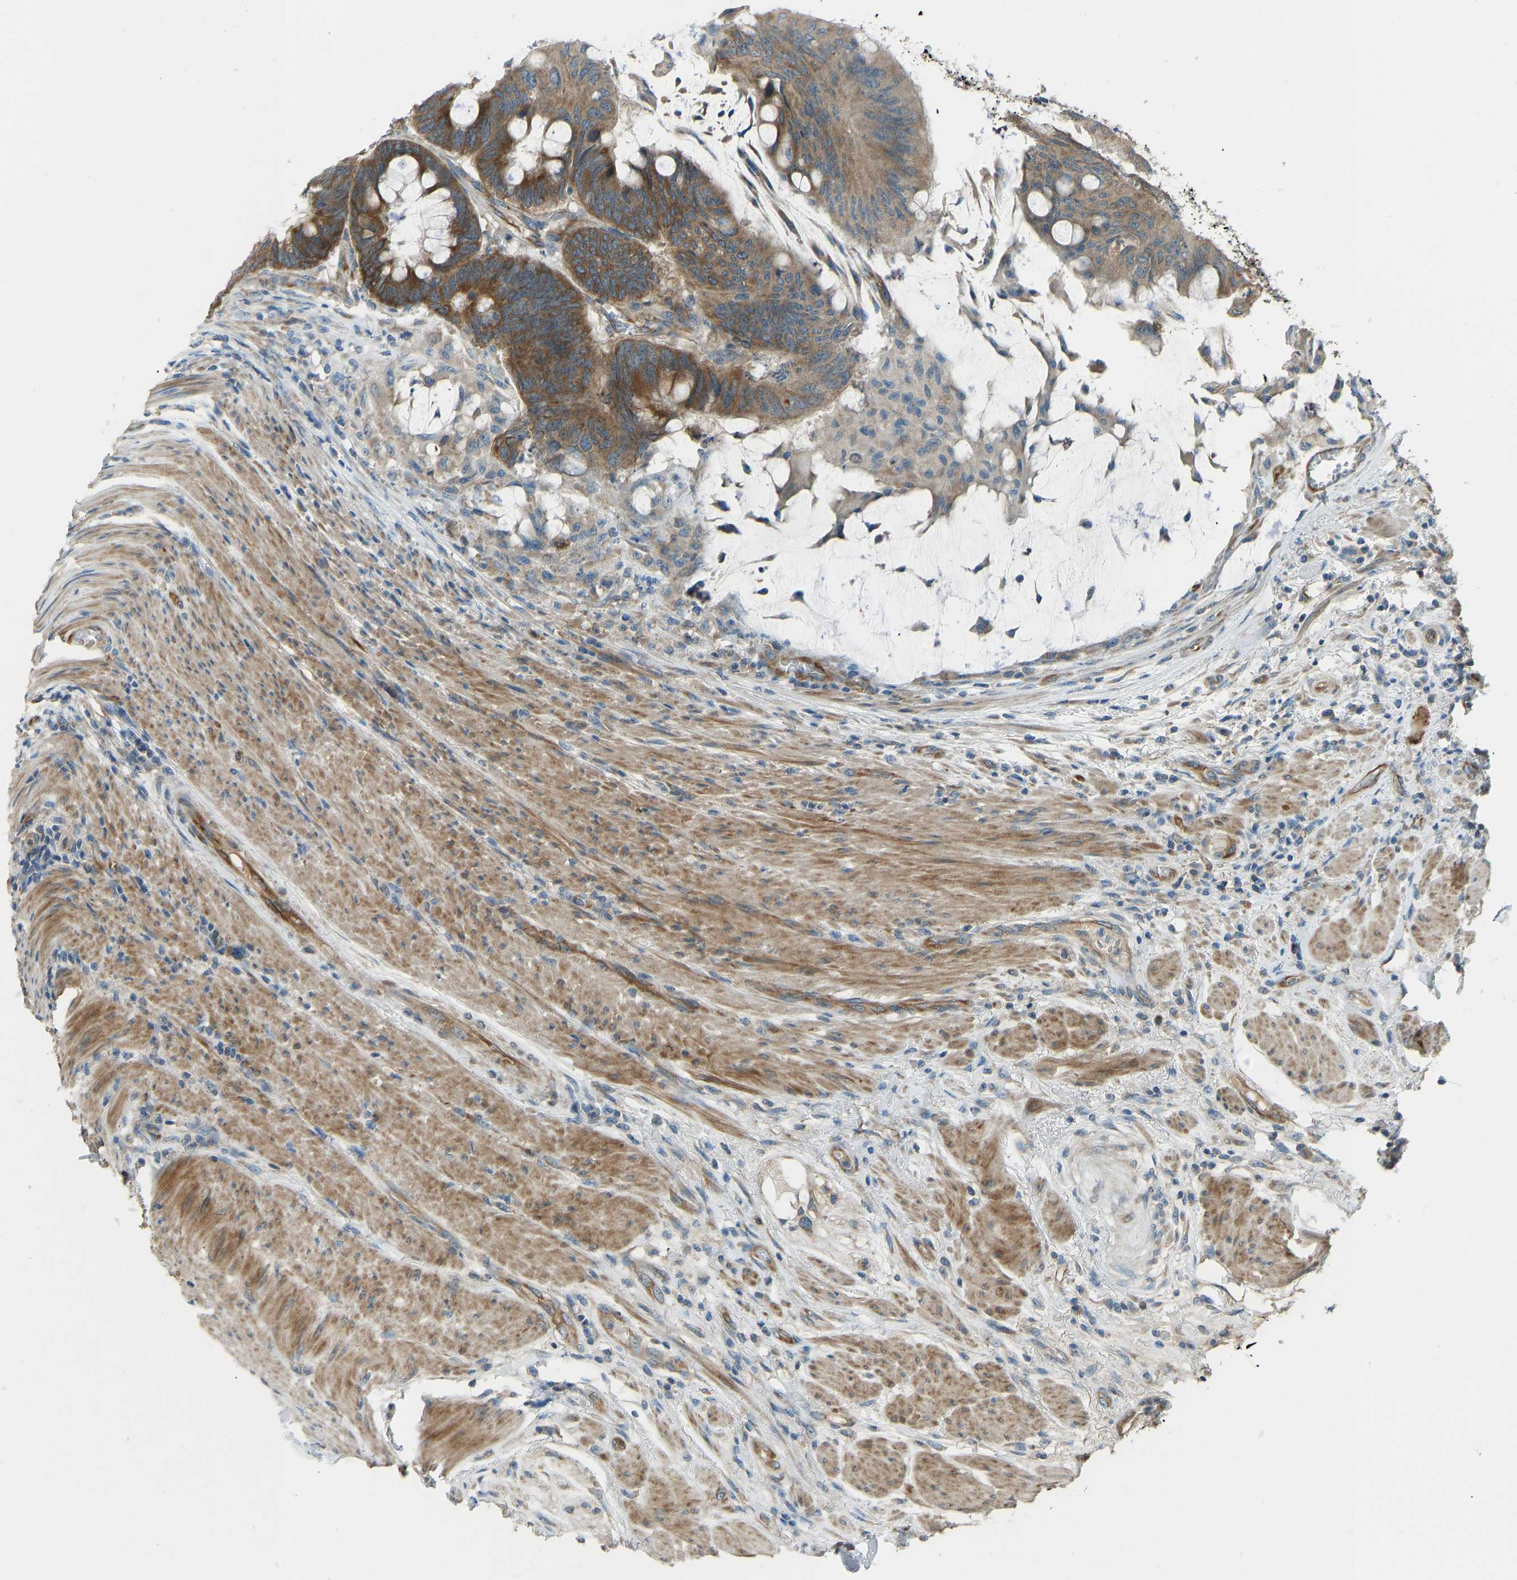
{"staining": {"intensity": "moderate", "quantity": ">75%", "location": "cytoplasmic/membranous"}, "tissue": "colorectal cancer", "cell_type": "Tumor cells", "image_type": "cancer", "snomed": [{"axis": "morphology", "description": "Normal tissue, NOS"}, {"axis": "morphology", "description": "Adenocarcinoma, NOS"}, {"axis": "topography", "description": "Rectum"}, {"axis": "topography", "description": "Peripheral nerve tissue"}], "caption": "Colorectal cancer (adenocarcinoma) was stained to show a protein in brown. There is medium levels of moderate cytoplasmic/membranous positivity in about >75% of tumor cells. (DAB IHC with brightfield microscopy, high magnification).", "gene": "STAU2", "patient": {"sex": "male", "age": 92}}